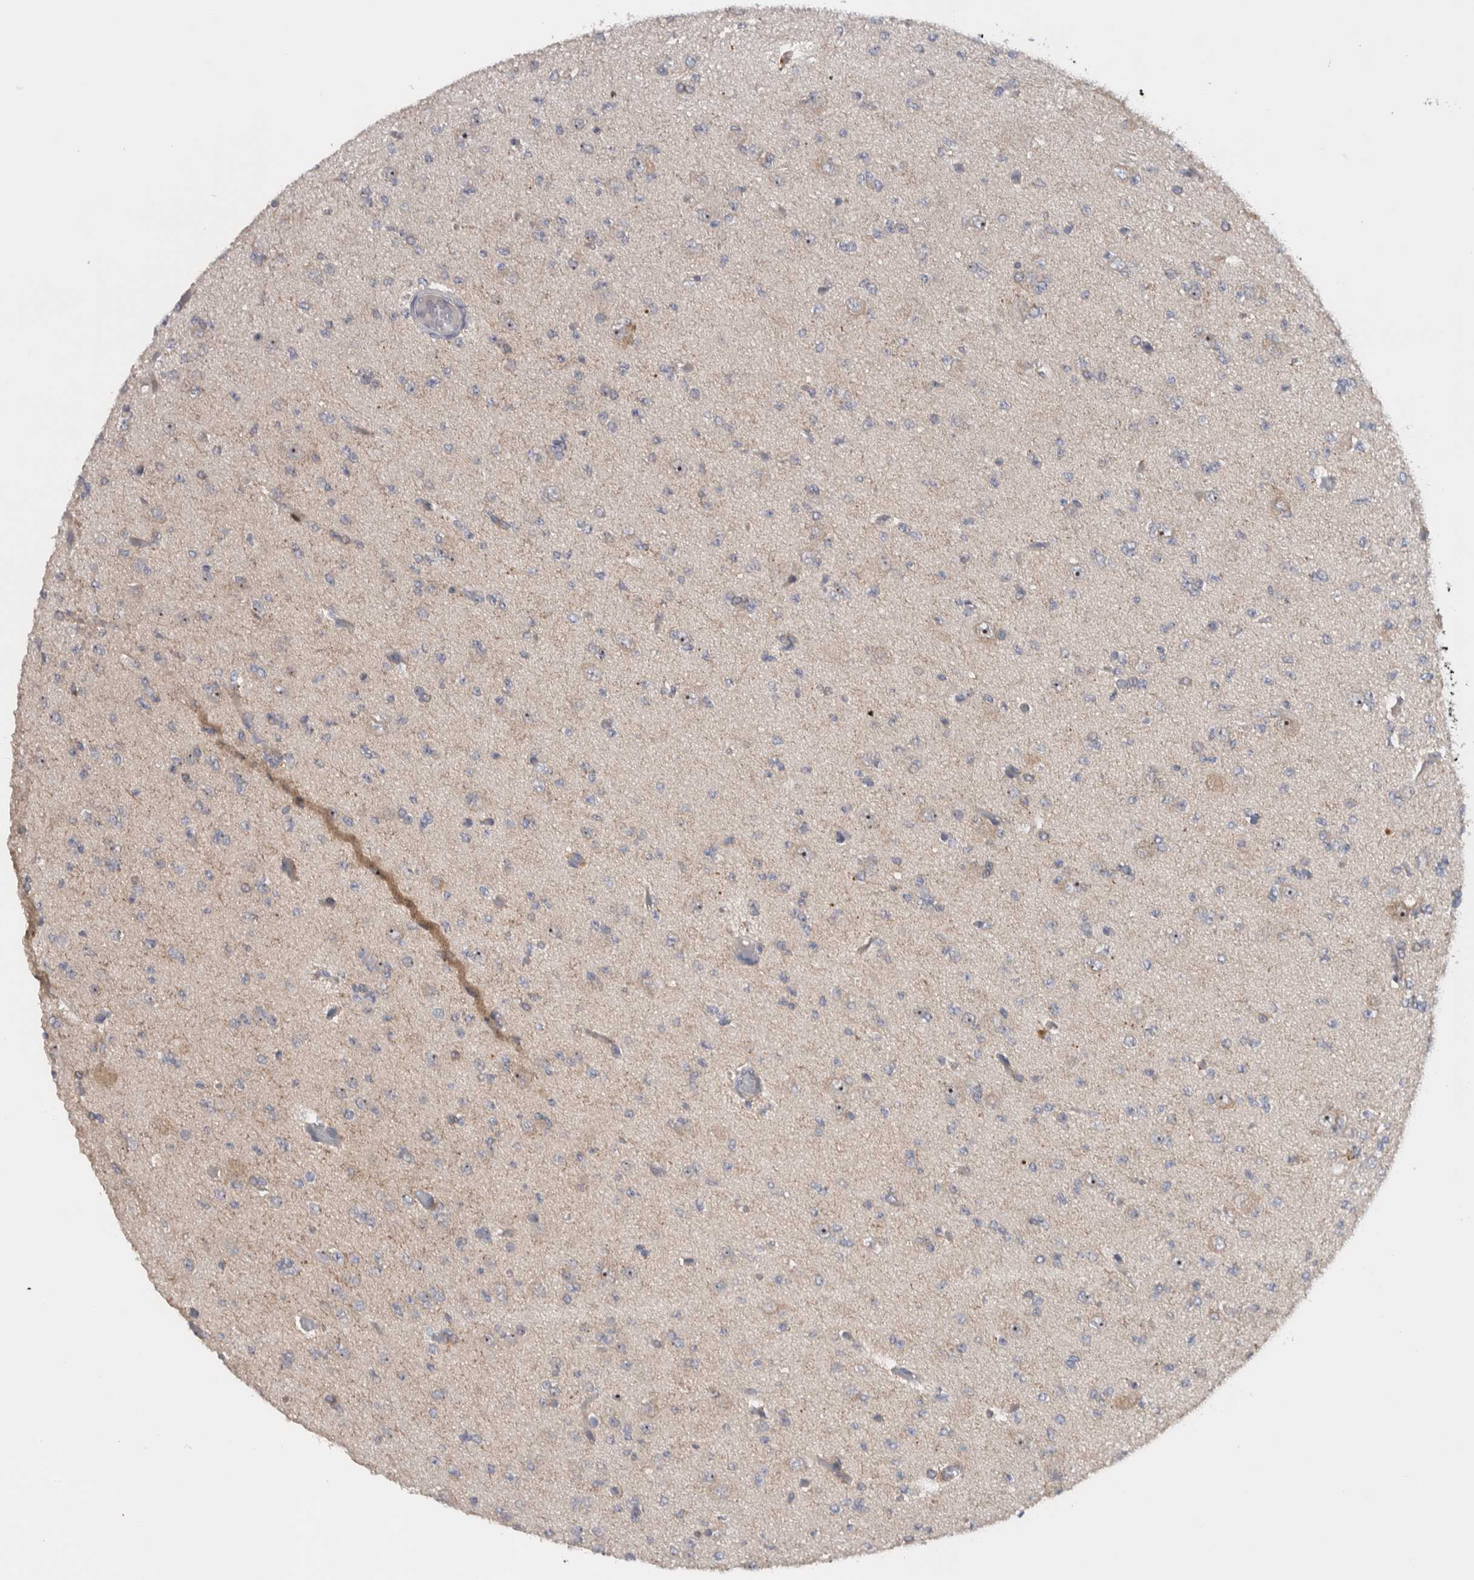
{"staining": {"intensity": "moderate", "quantity": "<25%", "location": "nuclear"}, "tissue": "glioma", "cell_type": "Tumor cells", "image_type": "cancer", "snomed": [{"axis": "morphology", "description": "Glioma, malignant, Low grade"}, {"axis": "topography", "description": "Brain"}], "caption": "A micrograph of human low-grade glioma (malignant) stained for a protein demonstrates moderate nuclear brown staining in tumor cells. Immunohistochemistry (ihc) stains the protein of interest in brown and the nuclei are stained blue.", "gene": "PRRG4", "patient": {"sex": "female", "age": 22}}